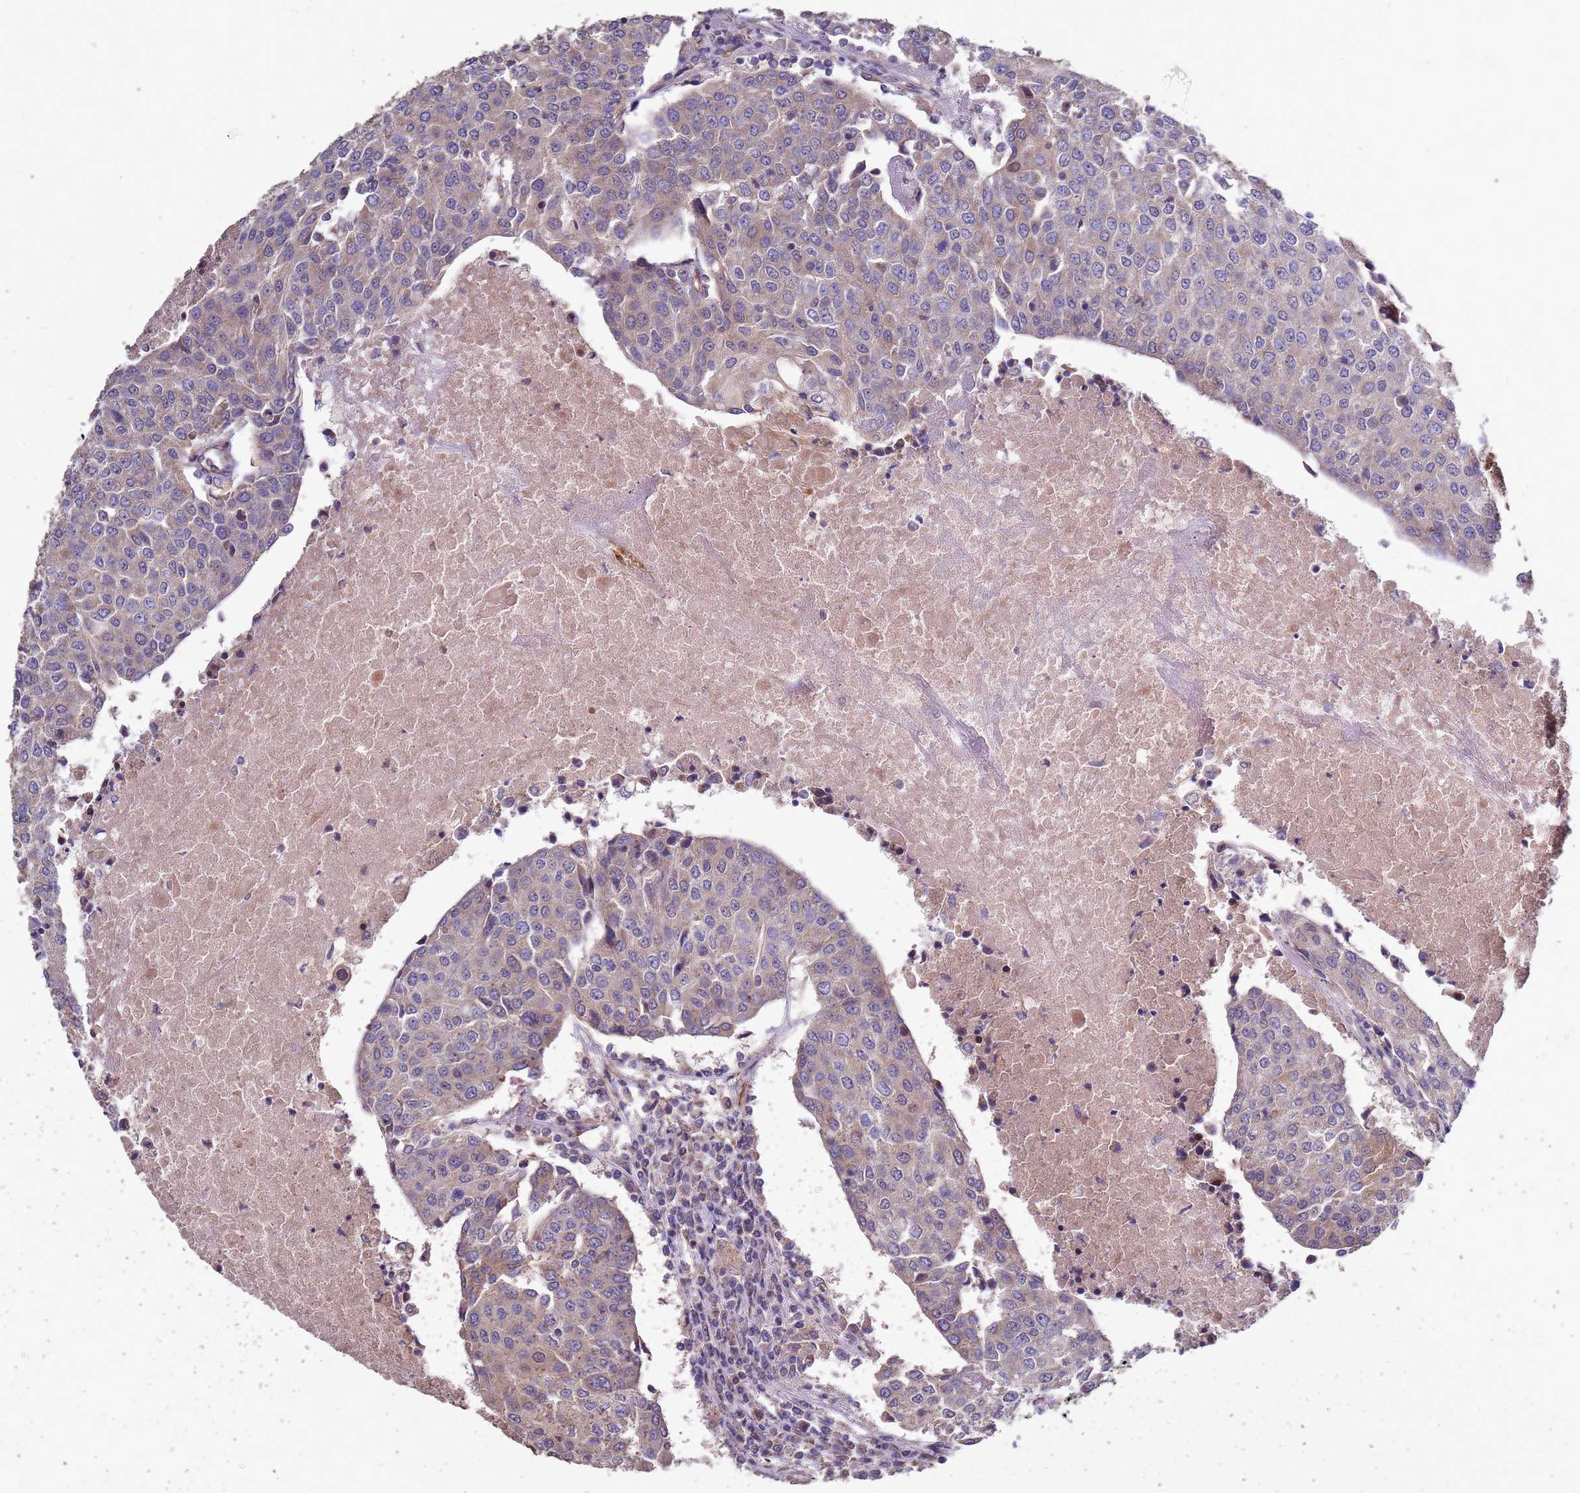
{"staining": {"intensity": "weak", "quantity": ">75%", "location": "cytoplasmic/membranous"}, "tissue": "urothelial cancer", "cell_type": "Tumor cells", "image_type": "cancer", "snomed": [{"axis": "morphology", "description": "Urothelial carcinoma, High grade"}, {"axis": "topography", "description": "Urinary bladder"}], "caption": "Urothelial cancer stained with immunohistochemistry demonstrates weak cytoplasmic/membranous positivity in about >75% of tumor cells. Using DAB (brown) and hematoxylin (blue) stains, captured at high magnification using brightfield microscopy.", "gene": "RSPRY1", "patient": {"sex": "female", "age": 85}}